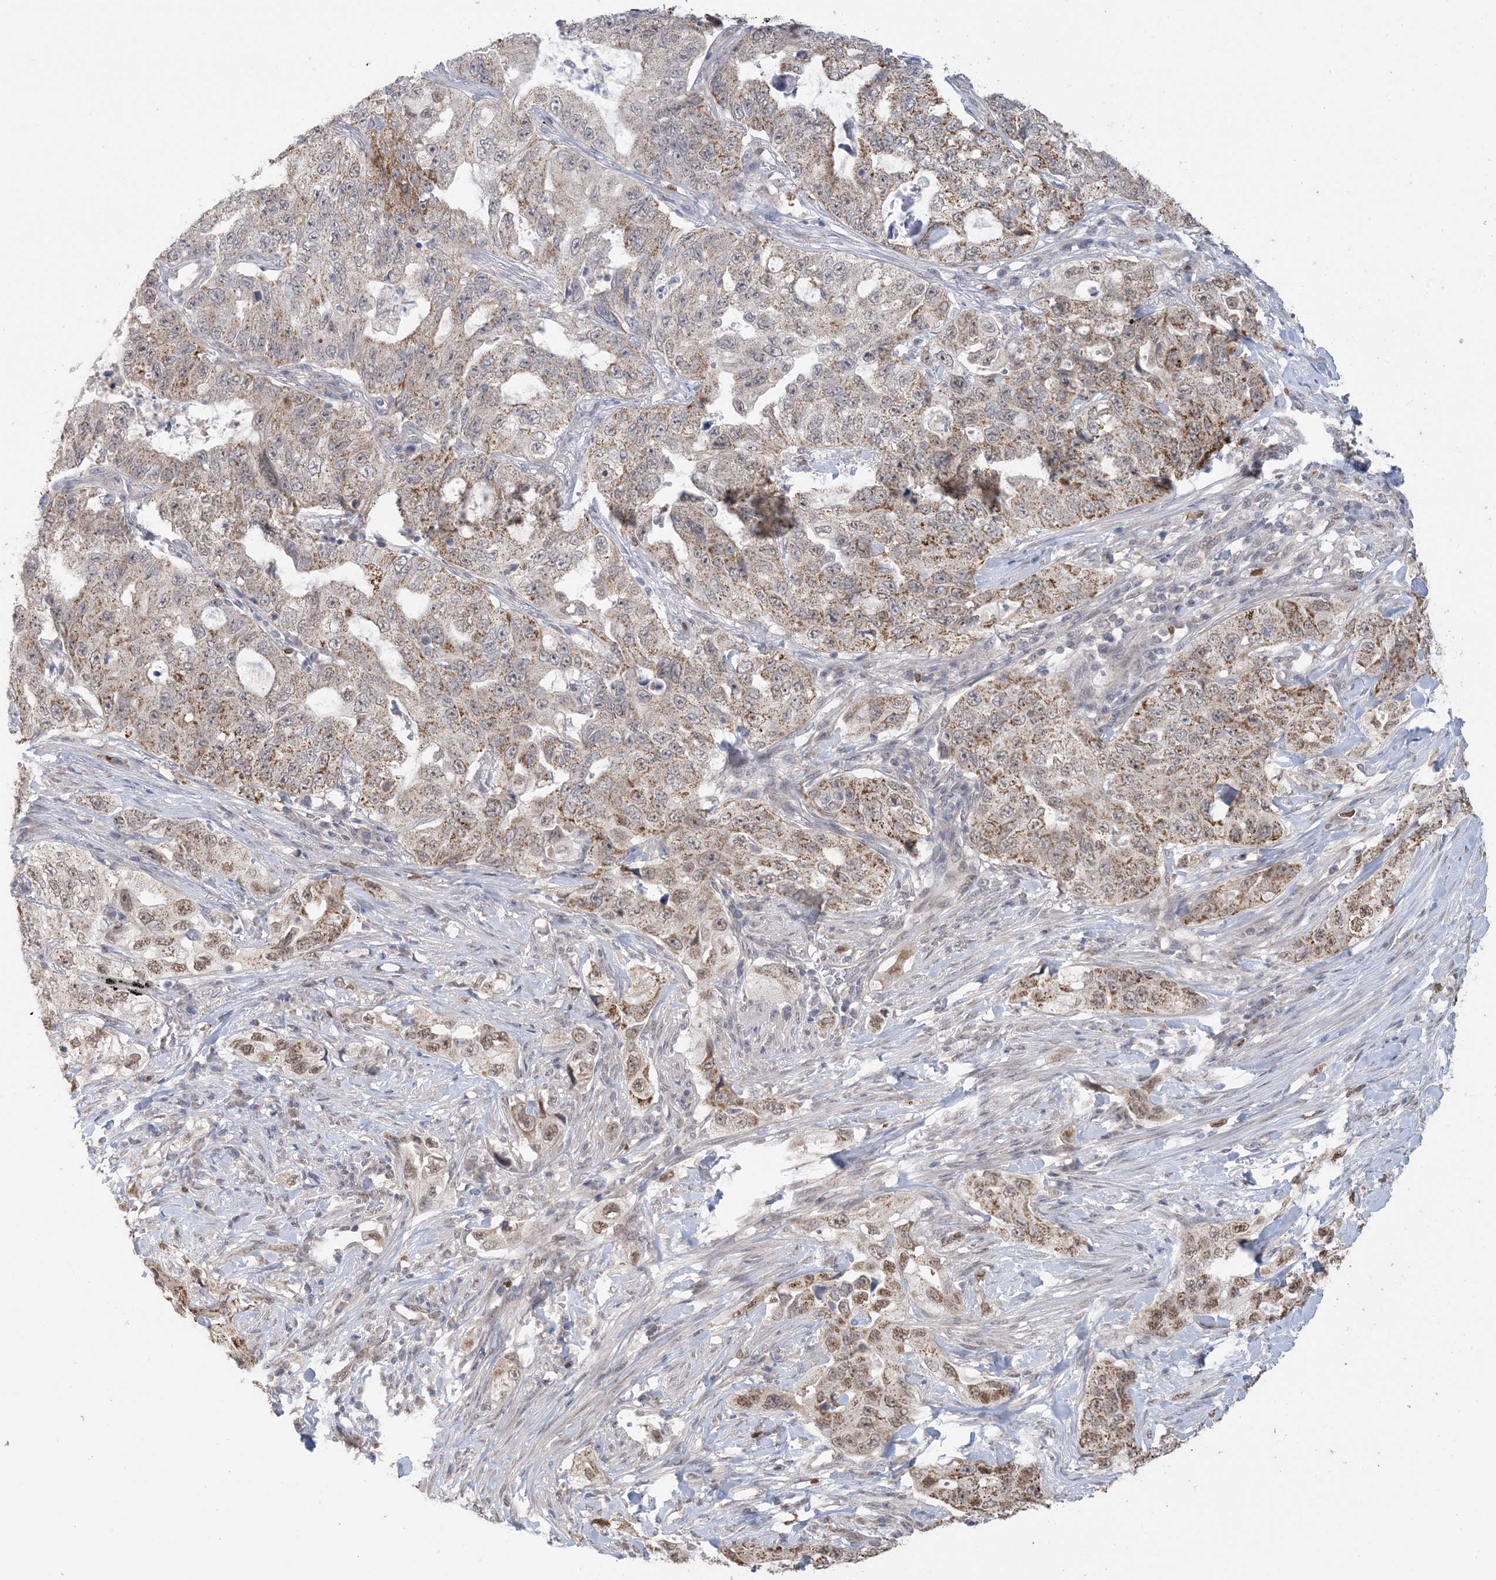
{"staining": {"intensity": "moderate", "quantity": "25%-75%", "location": "cytoplasmic/membranous"}, "tissue": "lung cancer", "cell_type": "Tumor cells", "image_type": "cancer", "snomed": [{"axis": "morphology", "description": "Adenocarcinoma, NOS"}, {"axis": "topography", "description": "Lung"}], "caption": "The histopathology image demonstrates staining of adenocarcinoma (lung), revealing moderate cytoplasmic/membranous protein staining (brown color) within tumor cells.", "gene": "TRMT10C", "patient": {"sex": "female", "age": 51}}